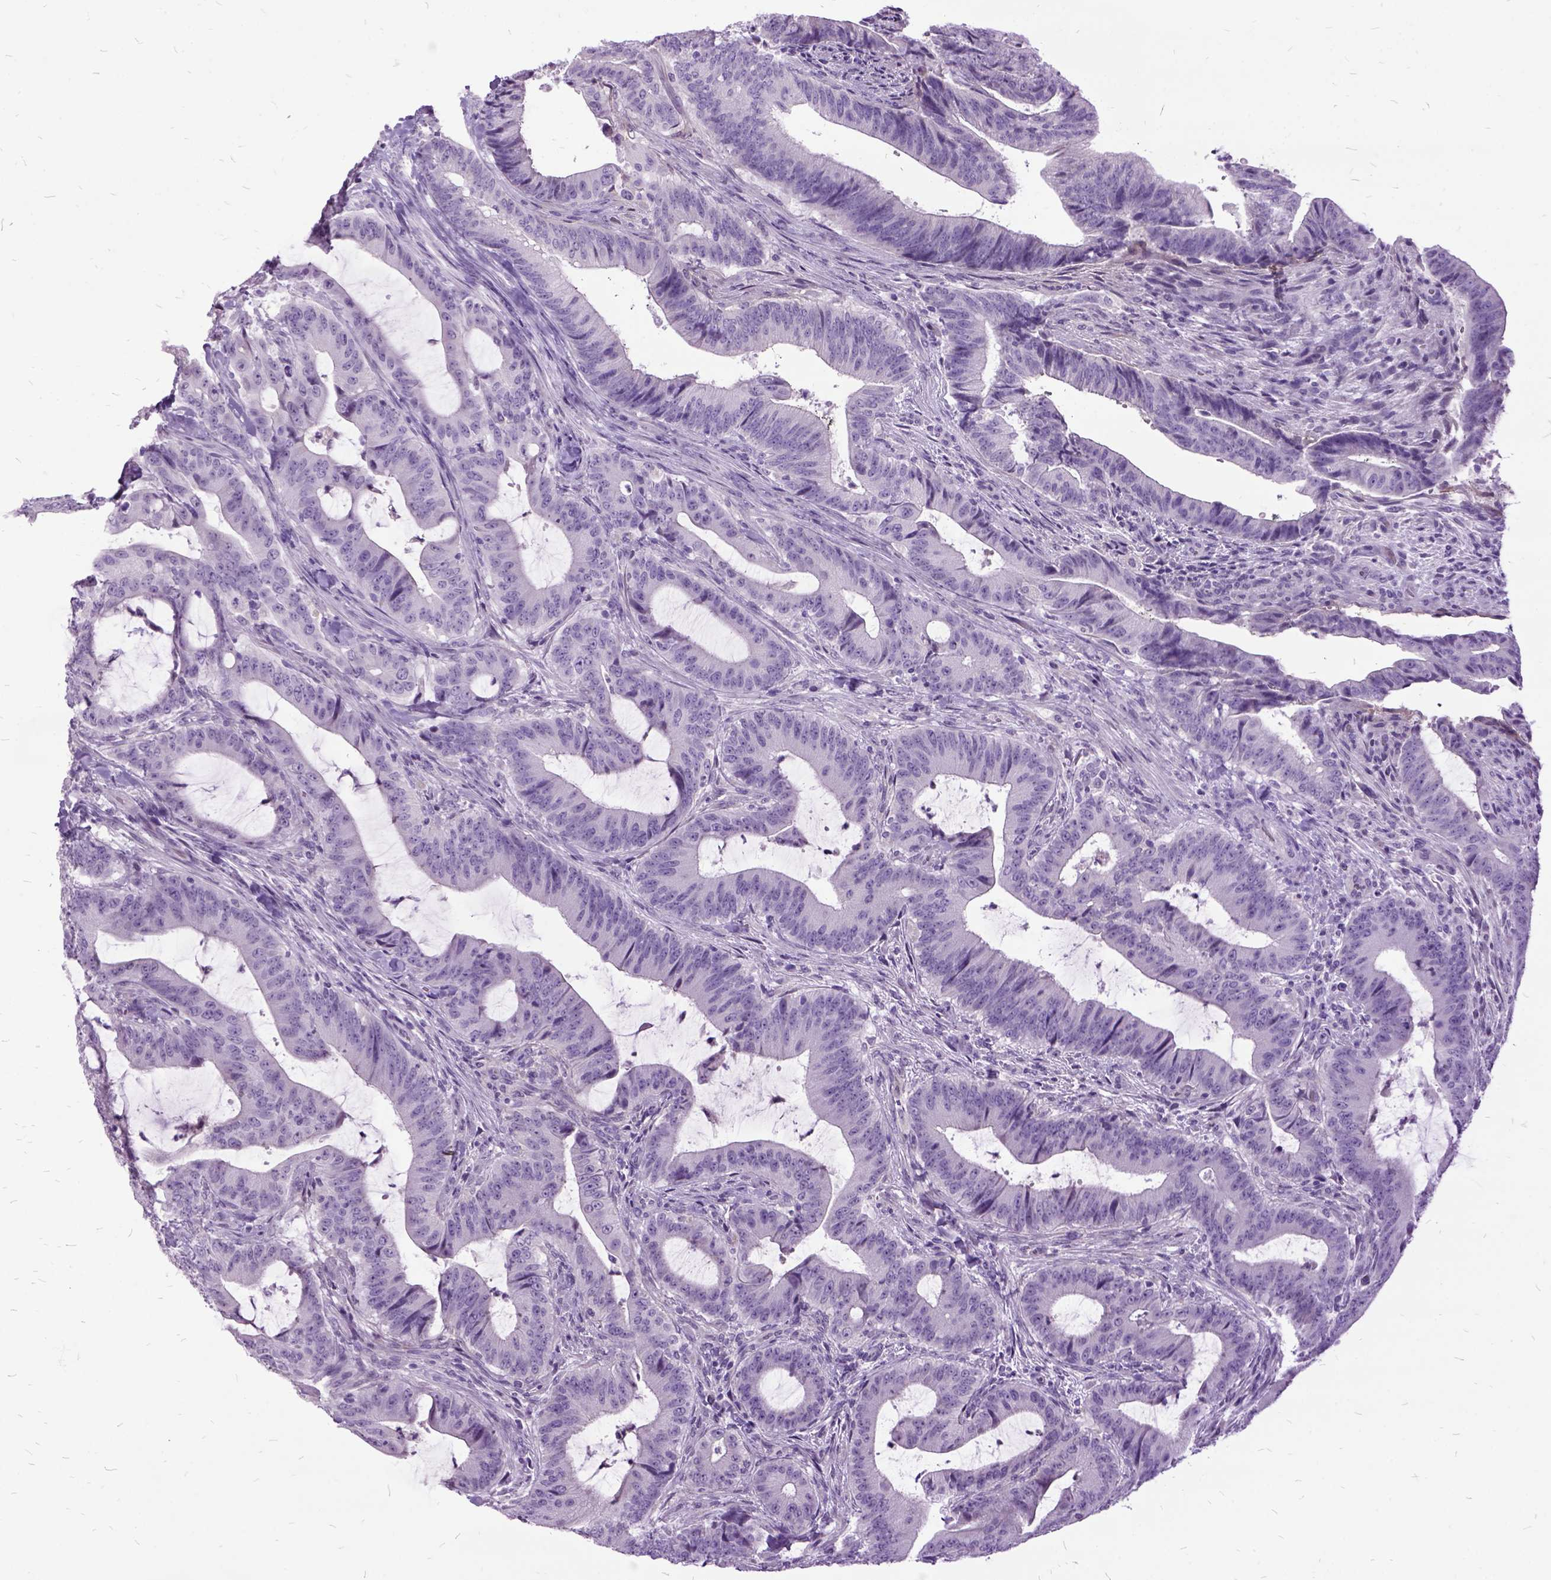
{"staining": {"intensity": "negative", "quantity": "none", "location": "none"}, "tissue": "colorectal cancer", "cell_type": "Tumor cells", "image_type": "cancer", "snomed": [{"axis": "morphology", "description": "Adenocarcinoma, NOS"}, {"axis": "topography", "description": "Colon"}], "caption": "The histopathology image reveals no significant expression in tumor cells of colorectal adenocarcinoma. (Immunohistochemistry, brightfield microscopy, high magnification).", "gene": "MME", "patient": {"sex": "female", "age": 43}}